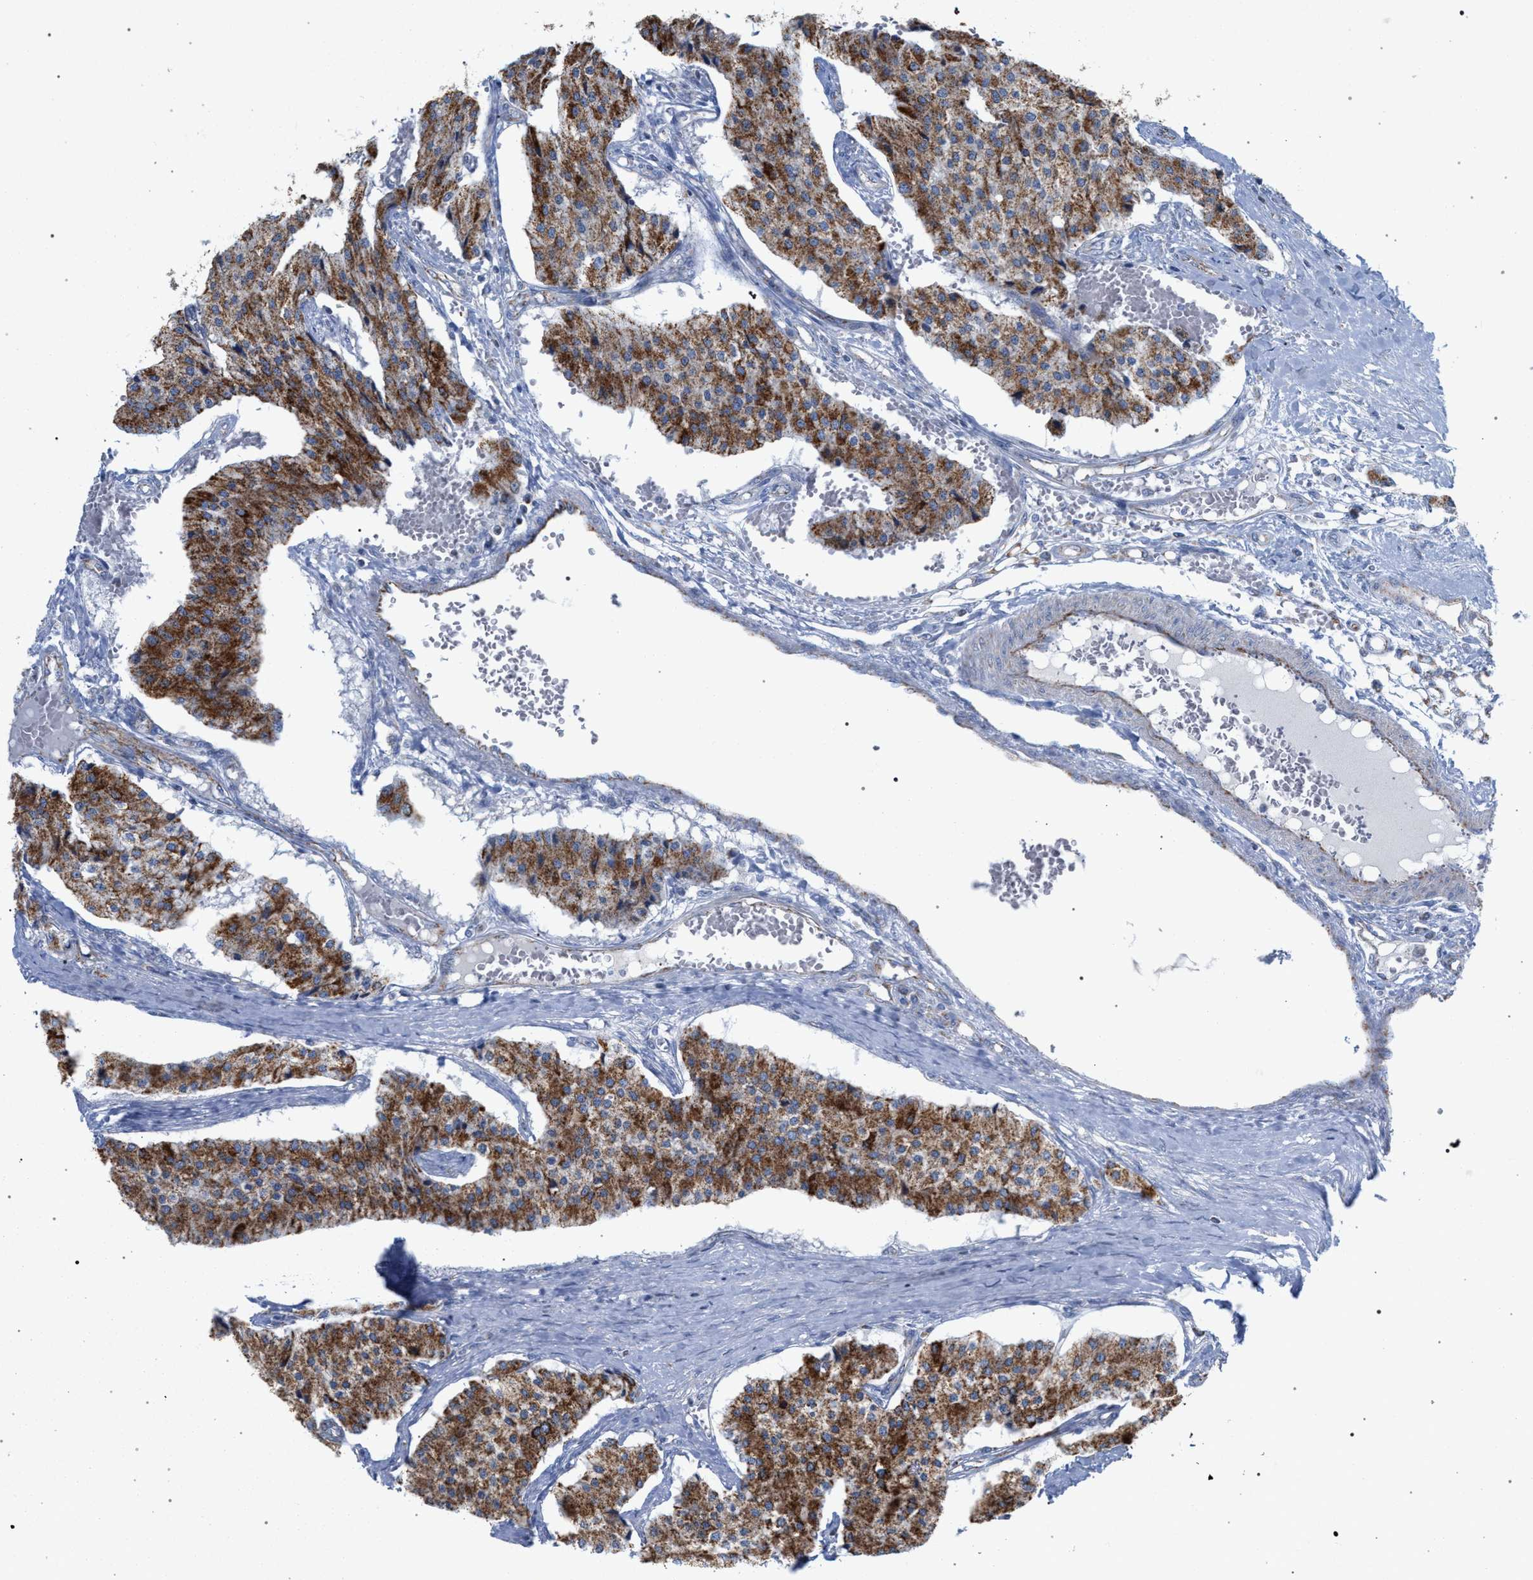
{"staining": {"intensity": "moderate", "quantity": ">75%", "location": "cytoplasmic/membranous"}, "tissue": "carcinoid", "cell_type": "Tumor cells", "image_type": "cancer", "snomed": [{"axis": "morphology", "description": "Carcinoid, malignant, NOS"}, {"axis": "topography", "description": "Colon"}], "caption": "This is an image of immunohistochemistry (IHC) staining of malignant carcinoid, which shows moderate staining in the cytoplasmic/membranous of tumor cells.", "gene": "ECI2", "patient": {"sex": "female", "age": 52}}